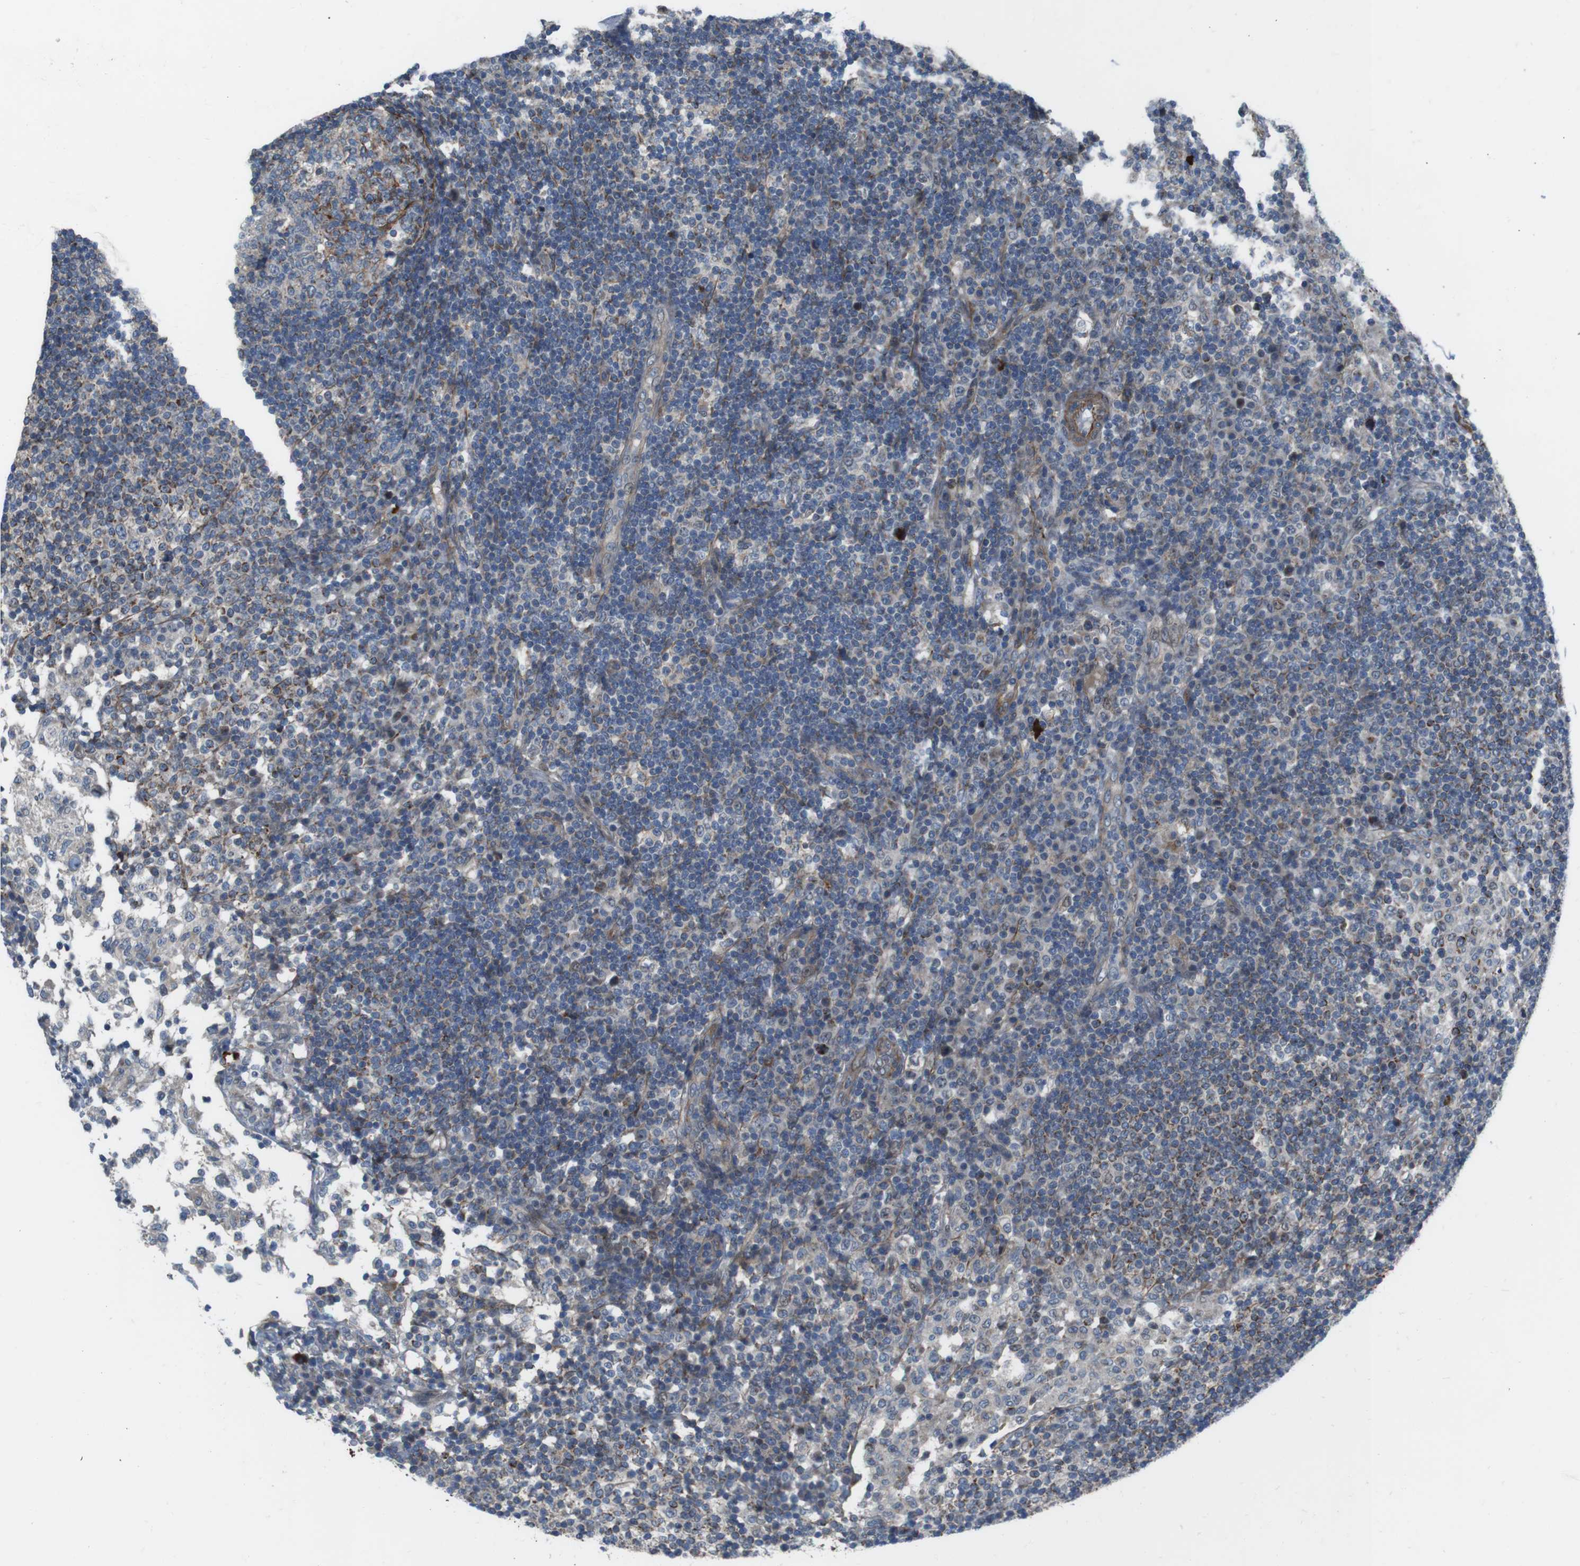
{"staining": {"intensity": "moderate", "quantity": "25%-75%", "location": "cytoplasmic/membranous"}, "tissue": "lymph node", "cell_type": "Germinal center cells", "image_type": "normal", "snomed": [{"axis": "morphology", "description": "Normal tissue, NOS"}, {"axis": "topography", "description": "Lymph node"}], "caption": "Immunohistochemistry (IHC) of unremarkable lymph node exhibits medium levels of moderate cytoplasmic/membranous expression in approximately 25%-75% of germinal center cells.", "gene": "FAM174B", "patient": {"sex": "female", "age": 53}}